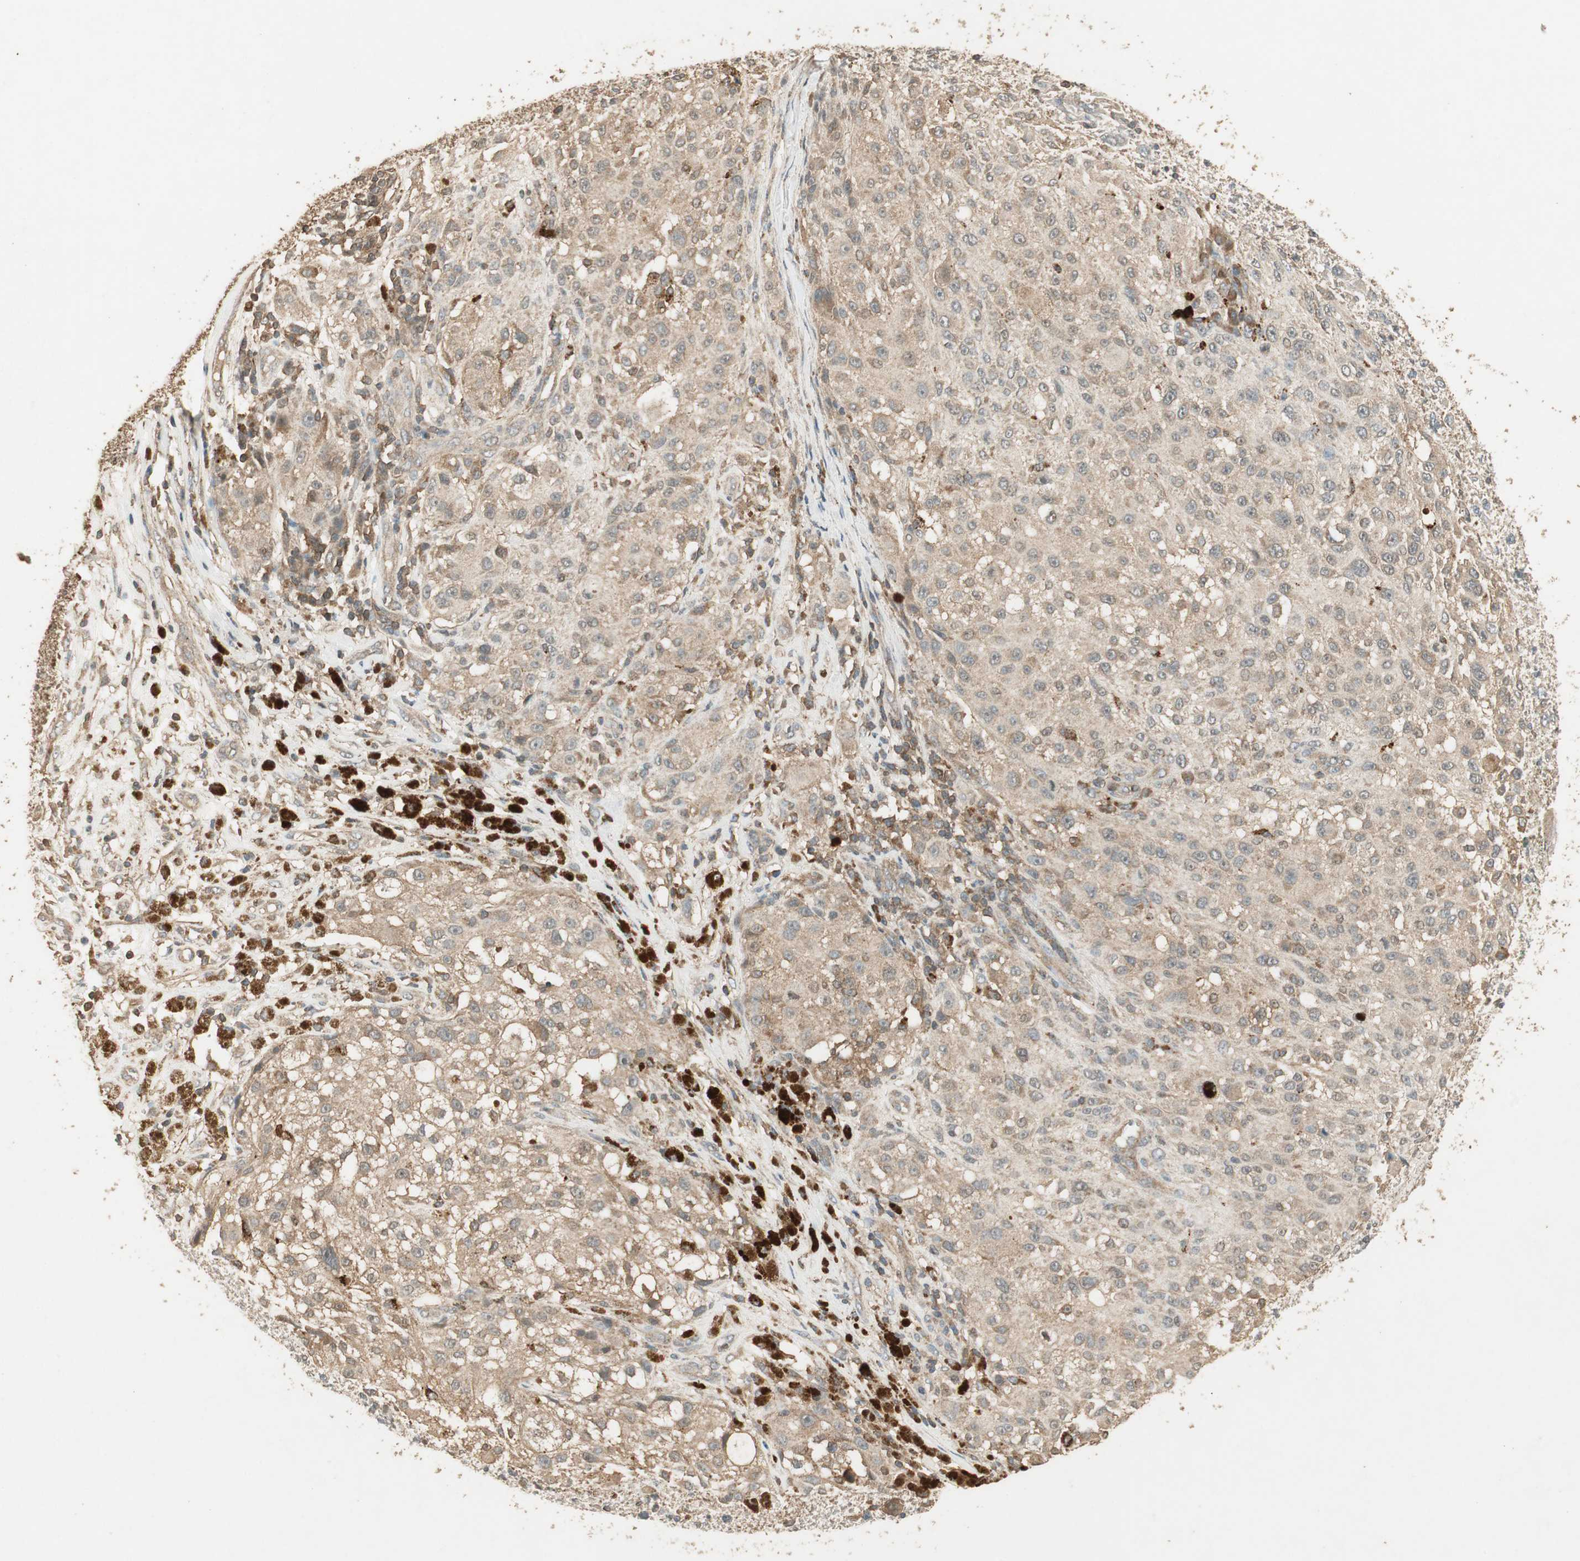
{"staining": {"intensity": "moderate", "quantity": "25%-75%", "location": "cytoplasmic/membranous"}, "tissue": "melanoma", "cell_type": "Tumor cells", "image_type": "cancer", "snomed": [{"axis": "morphology", "description": "Necrosis, NOS"}, {"axis": "morphology", "description": "Malignant melanoma, NOS"}, {"axis": "topography", "description": "Skin"}], "caption": "This photomicrograph exhibits immunohistochemistry staining of human malignant melanoma, with medium moderate cytoplasmic/membranous expression in about 25%-75% of tumor cells.", "gene": "USP2", "patient": {"sex": "female", "age": 87}}